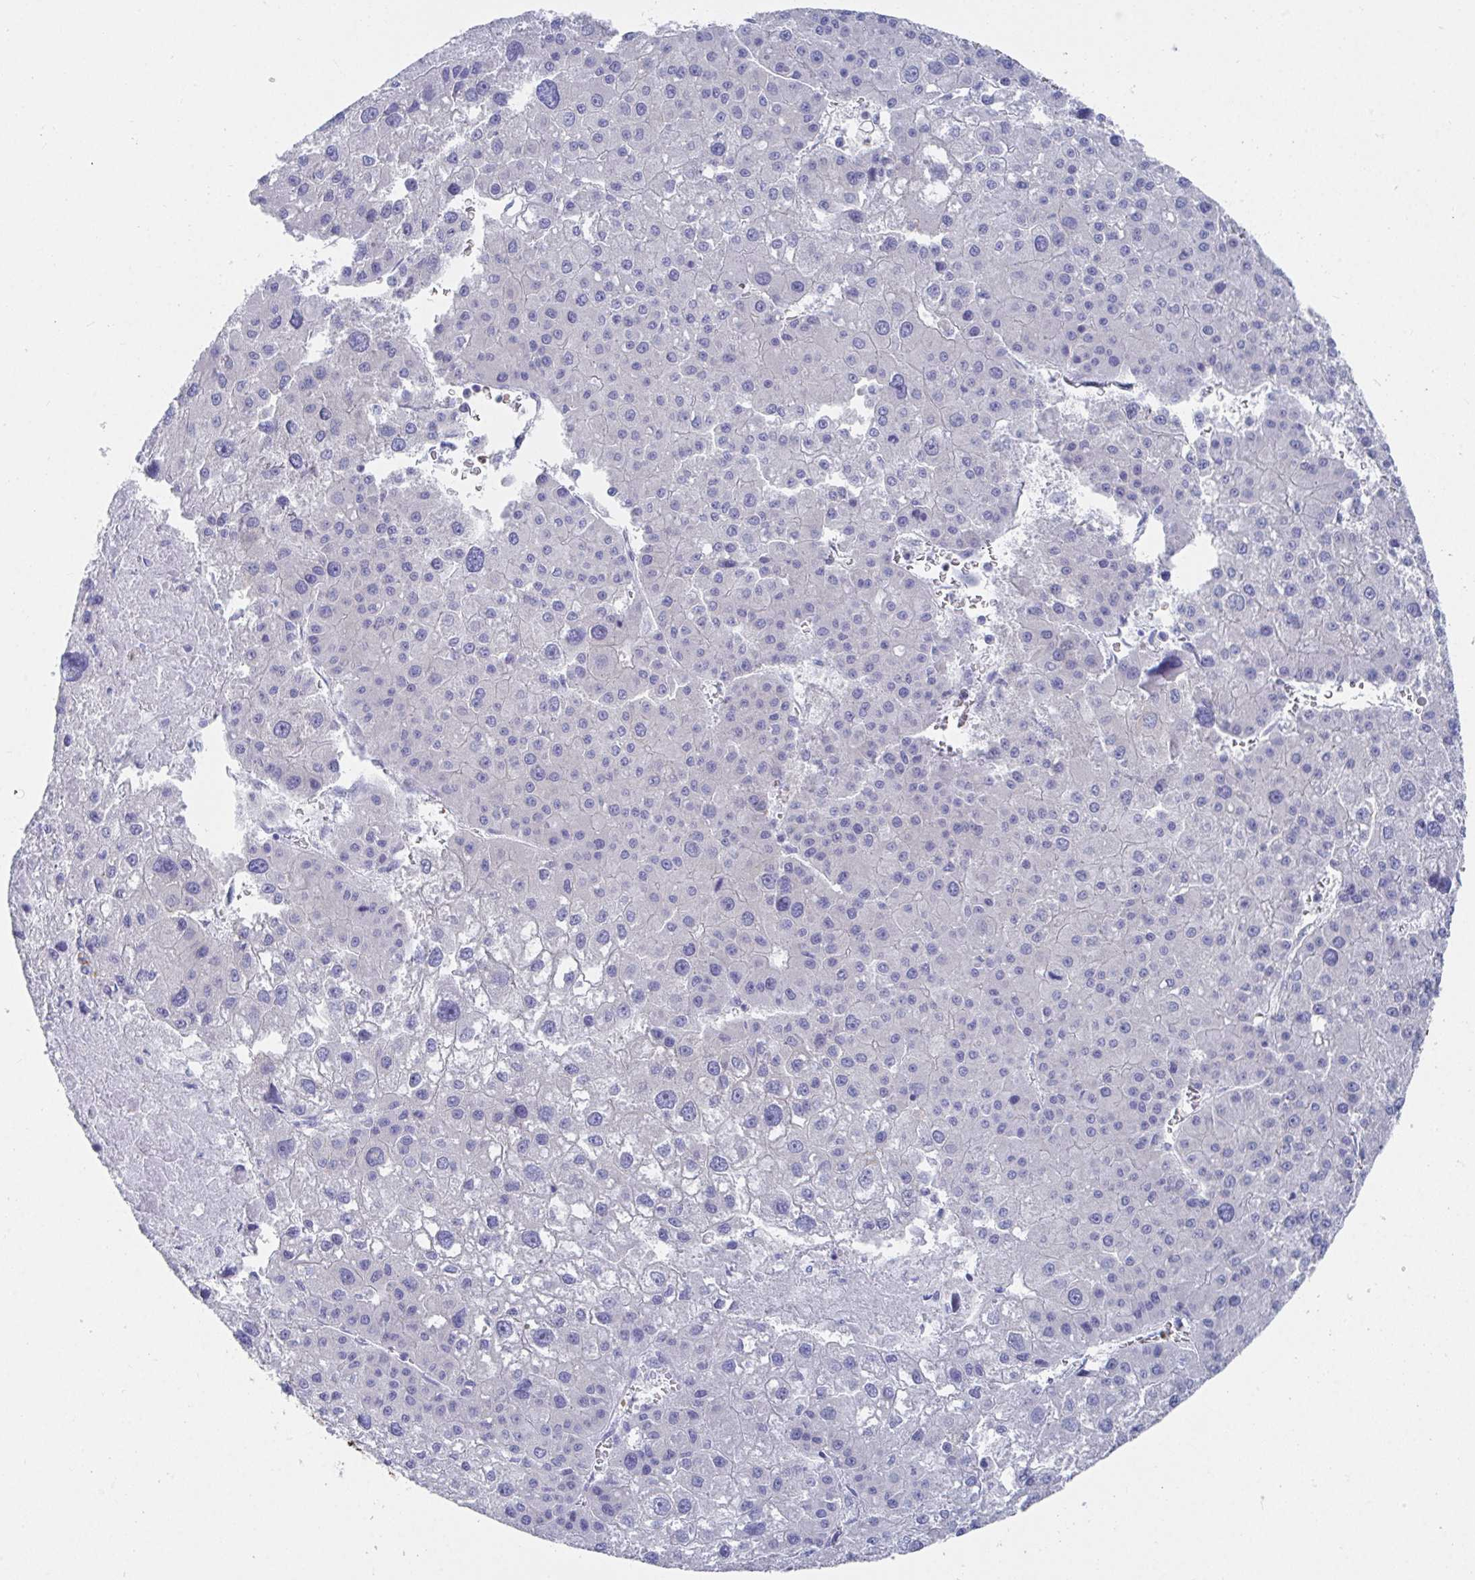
{"staining": {"intensity": "negative", "quantity": "none", "location": "none"}, "tissue": "liver cancer", "cell_type": "Tumor cells", "image_type": "cancer", "snomed": [{"axis": "morphology", "description": "Carcinoma, Hepatocellular, NOS"}, {"axis": "topography", "description": "Liver"}], "caption": "DAB immunohistochemical staining of human liver cancer (hepatocellular carcinoma) demonstrates no significant positivity in tumor cells. The staining was performed using DAB (3,3'-diaminobenzidine) to visualize the protein expression in brown, while the nuclei were stained in blue with hematoxylin (Magnification: 20x).", "gene": "CLDN8", "patient": {"sex": "male", "age": 73}}